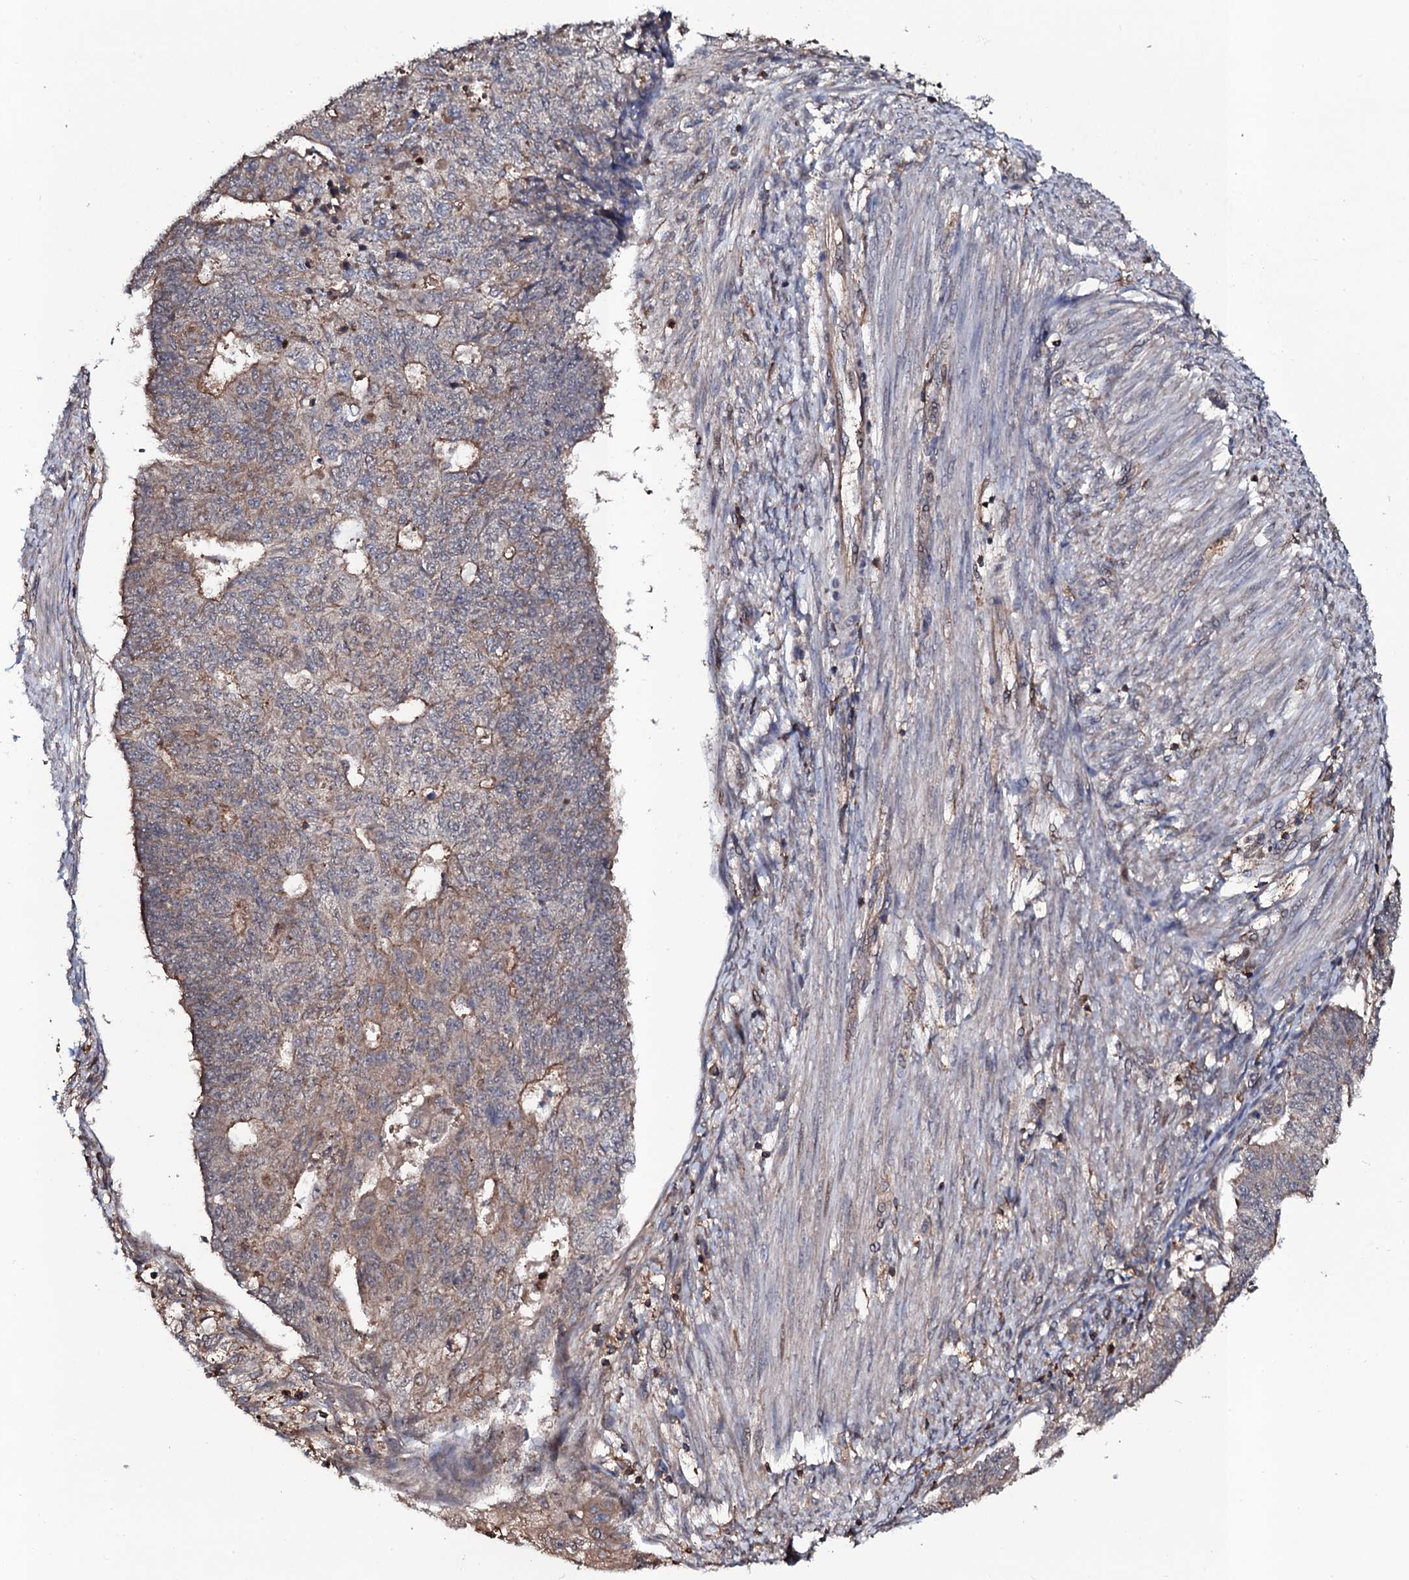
{"staining": {"intensity": "weak", "quantity": "25%-75%", "location": "cytoplasmic/membranous"}, "tissue": "endometrial cancer", "cell_type": "Tumor cells", "image_type": "cancer", "snomed": [{"axis": "morphology", "description": "Adenocarcinoma, NOS"}, {"axis": "topography", "description": "Endometrium"}], "caption": "Endometrial cancer (adenocarcinoma) stained with a brown dye demonstrates weak cytoplasmic/membranous positive positivity in approximately 25%-75% of tumor cells.", "gene": "COG6", "patient": {"sex": "female", "age": 32}}